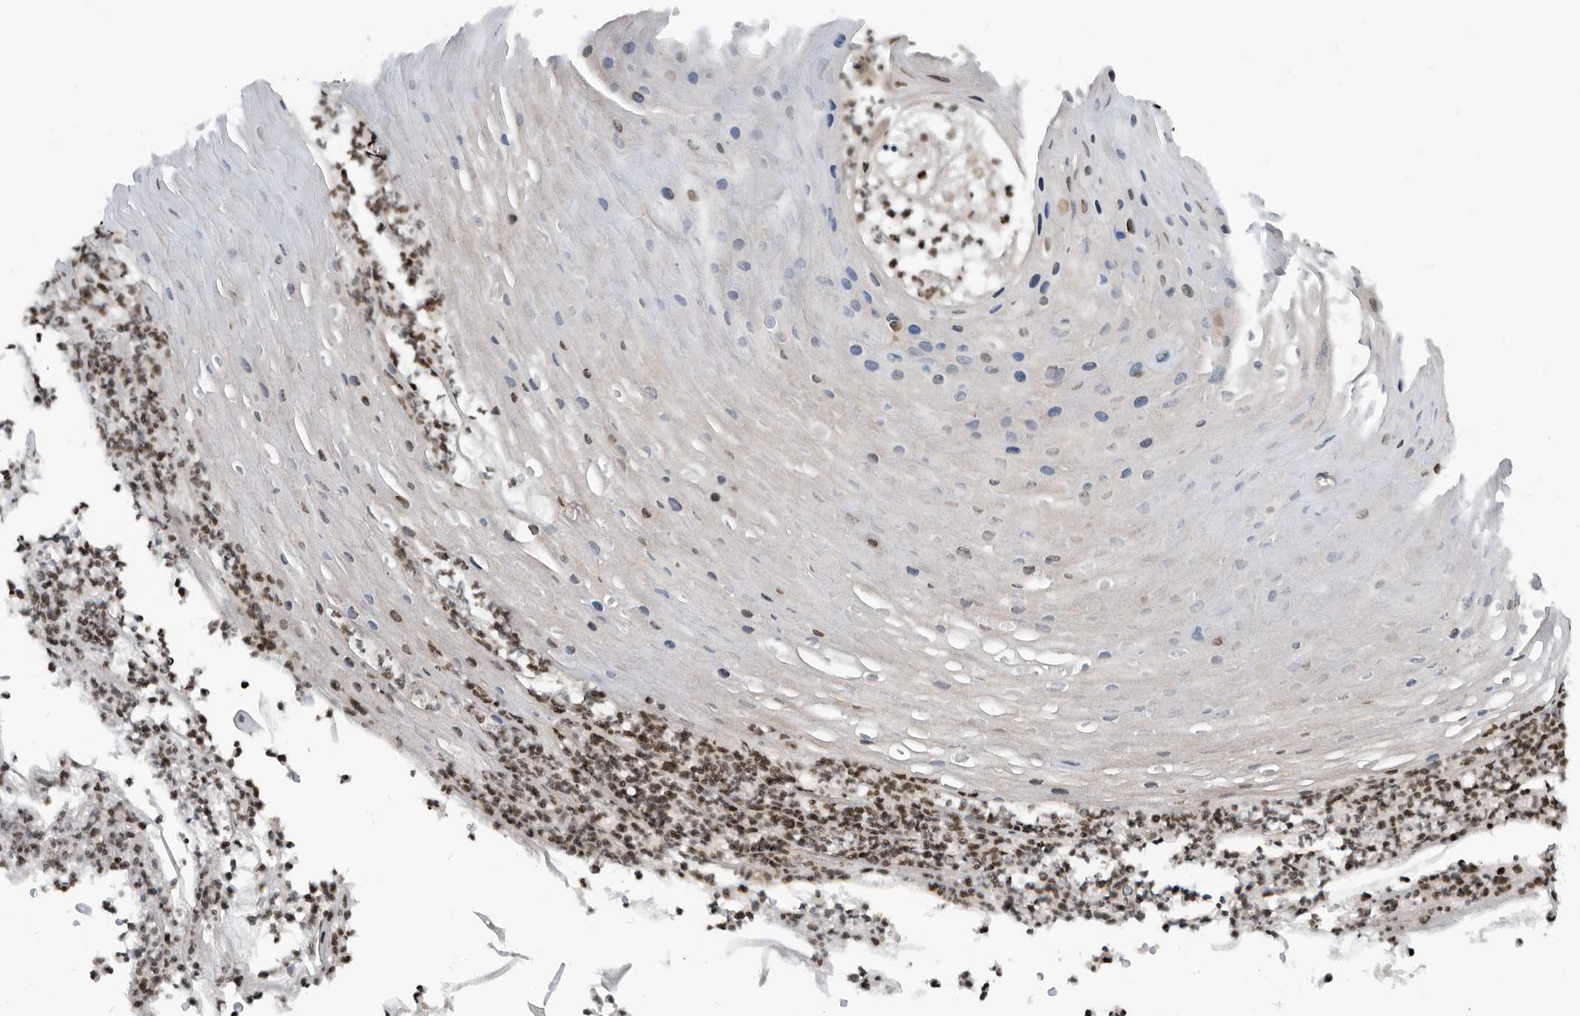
{"staining": {"intensity": "weak", "quantity": "25%-75%", "location": "nuclear"}, "tissue": "skin cancer", "cell_type": "Tumor cells", "image_type": "cancer", "snomed": [{"axis": "morphology", "description": "Squamous cell carcinoma, NOS"}, {"axis": "topography", "description": "Skin"}], "caption": "The histopathology image reveals a brown stain indicating the presence of a protein in the nuclear of tumor cells in skin cancer (squamous cell carcinoma).", "gene": "SNRNP48", "patient": {"sex": "female", "age": 88}}